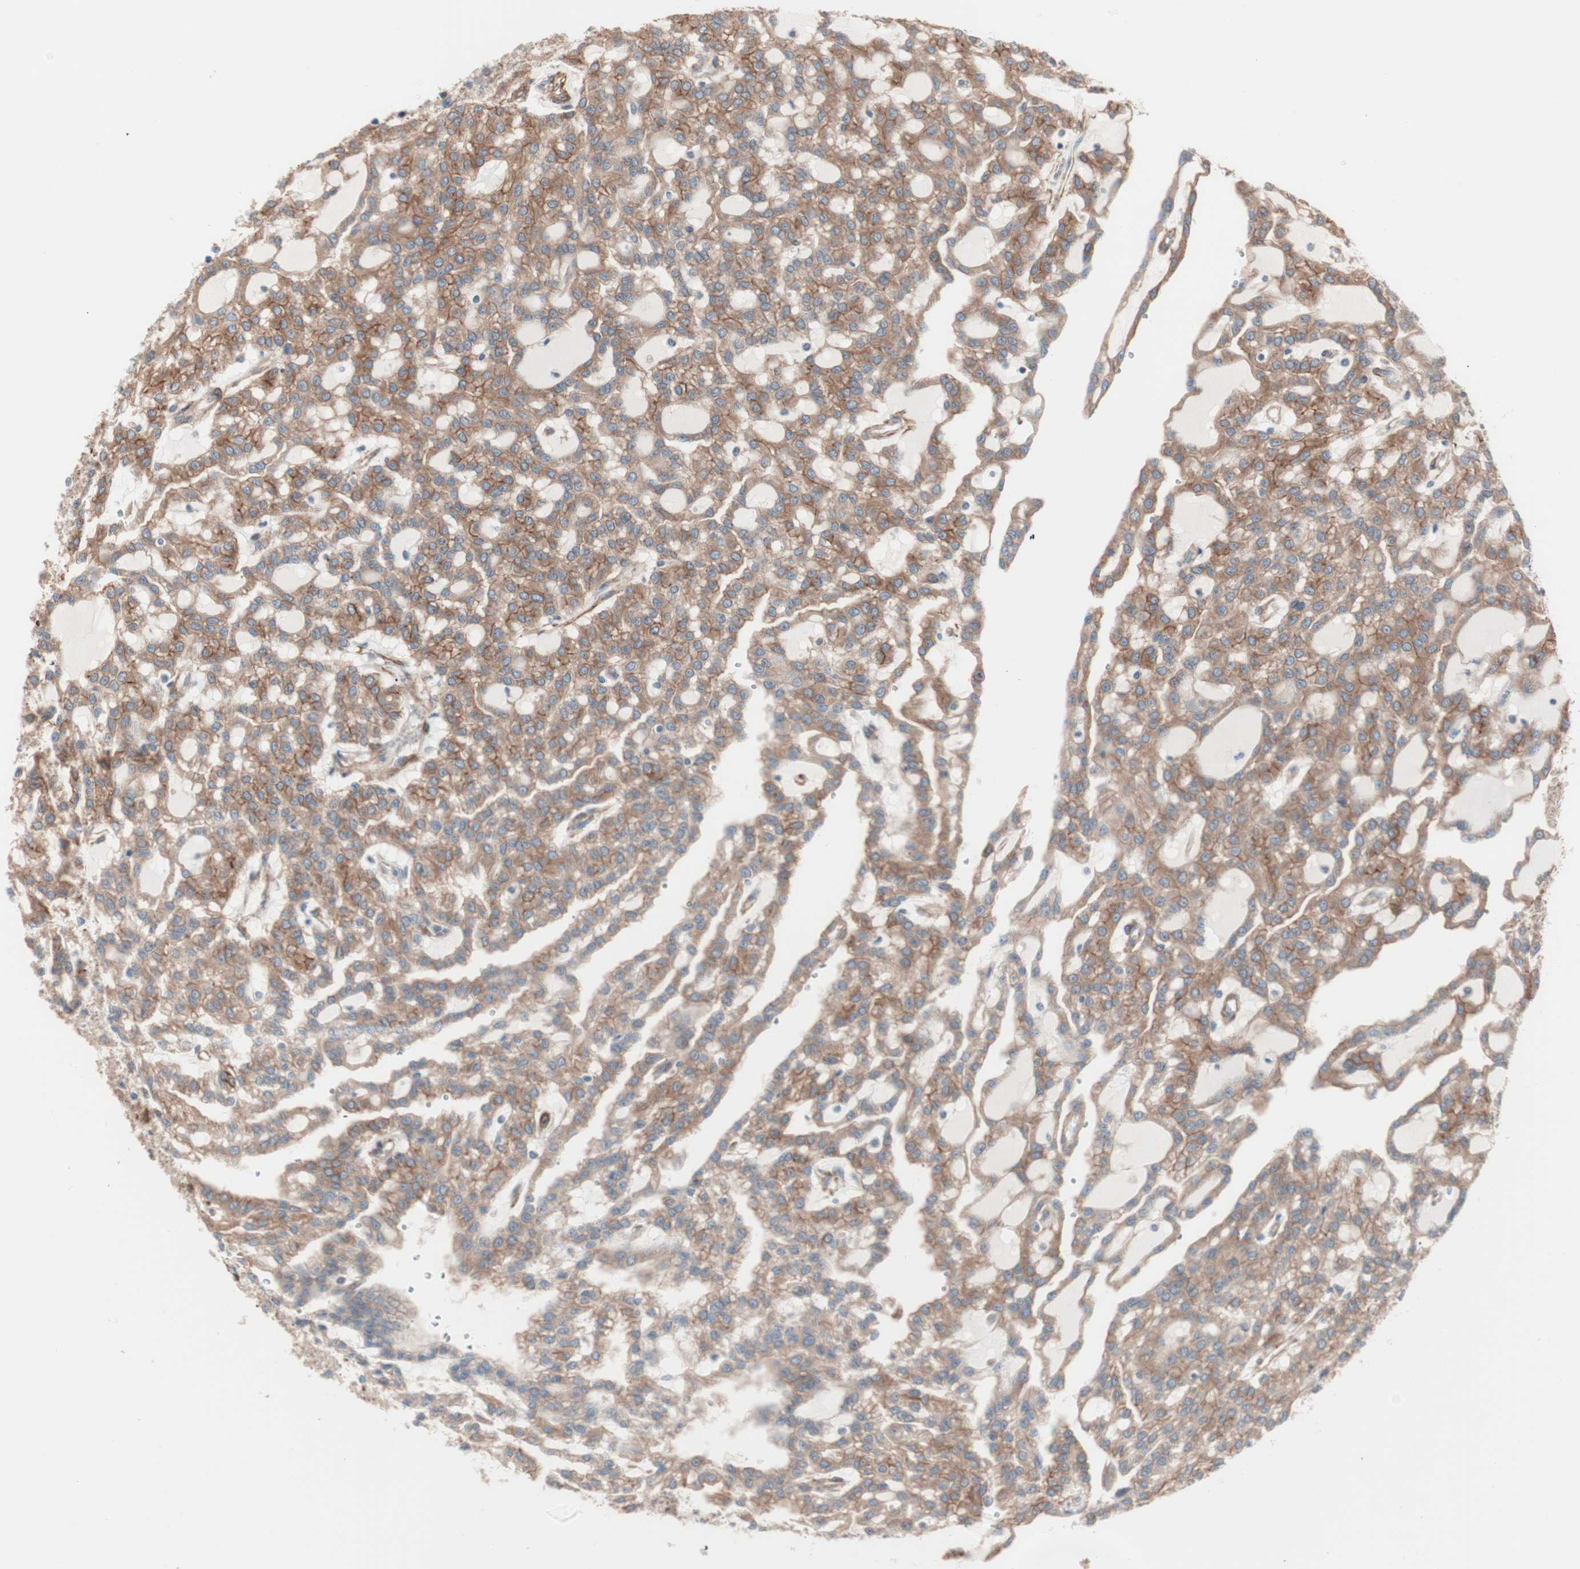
{"staining": {"intensity": "moderate", "quantity": ">75%", "location": "cytoplasmic/membranous"}, "tissue": "renal cancer", "cell_type": "Tumor cells", "image_type": "cancer", "snomed": [{"axis": "morphology", "description": "Adenocarcinoma, NOS"}, {"axis": "topography", "description": "Kidney"}], "caption": "Brown immunohistochemical staining in human adenocarcinoma (renal) shows moderate cytoplasmic/membranous expression in approximately >75% of tumor cells.", "gene": "ALG5", "patient": {"sex": "male", "age": 63}}